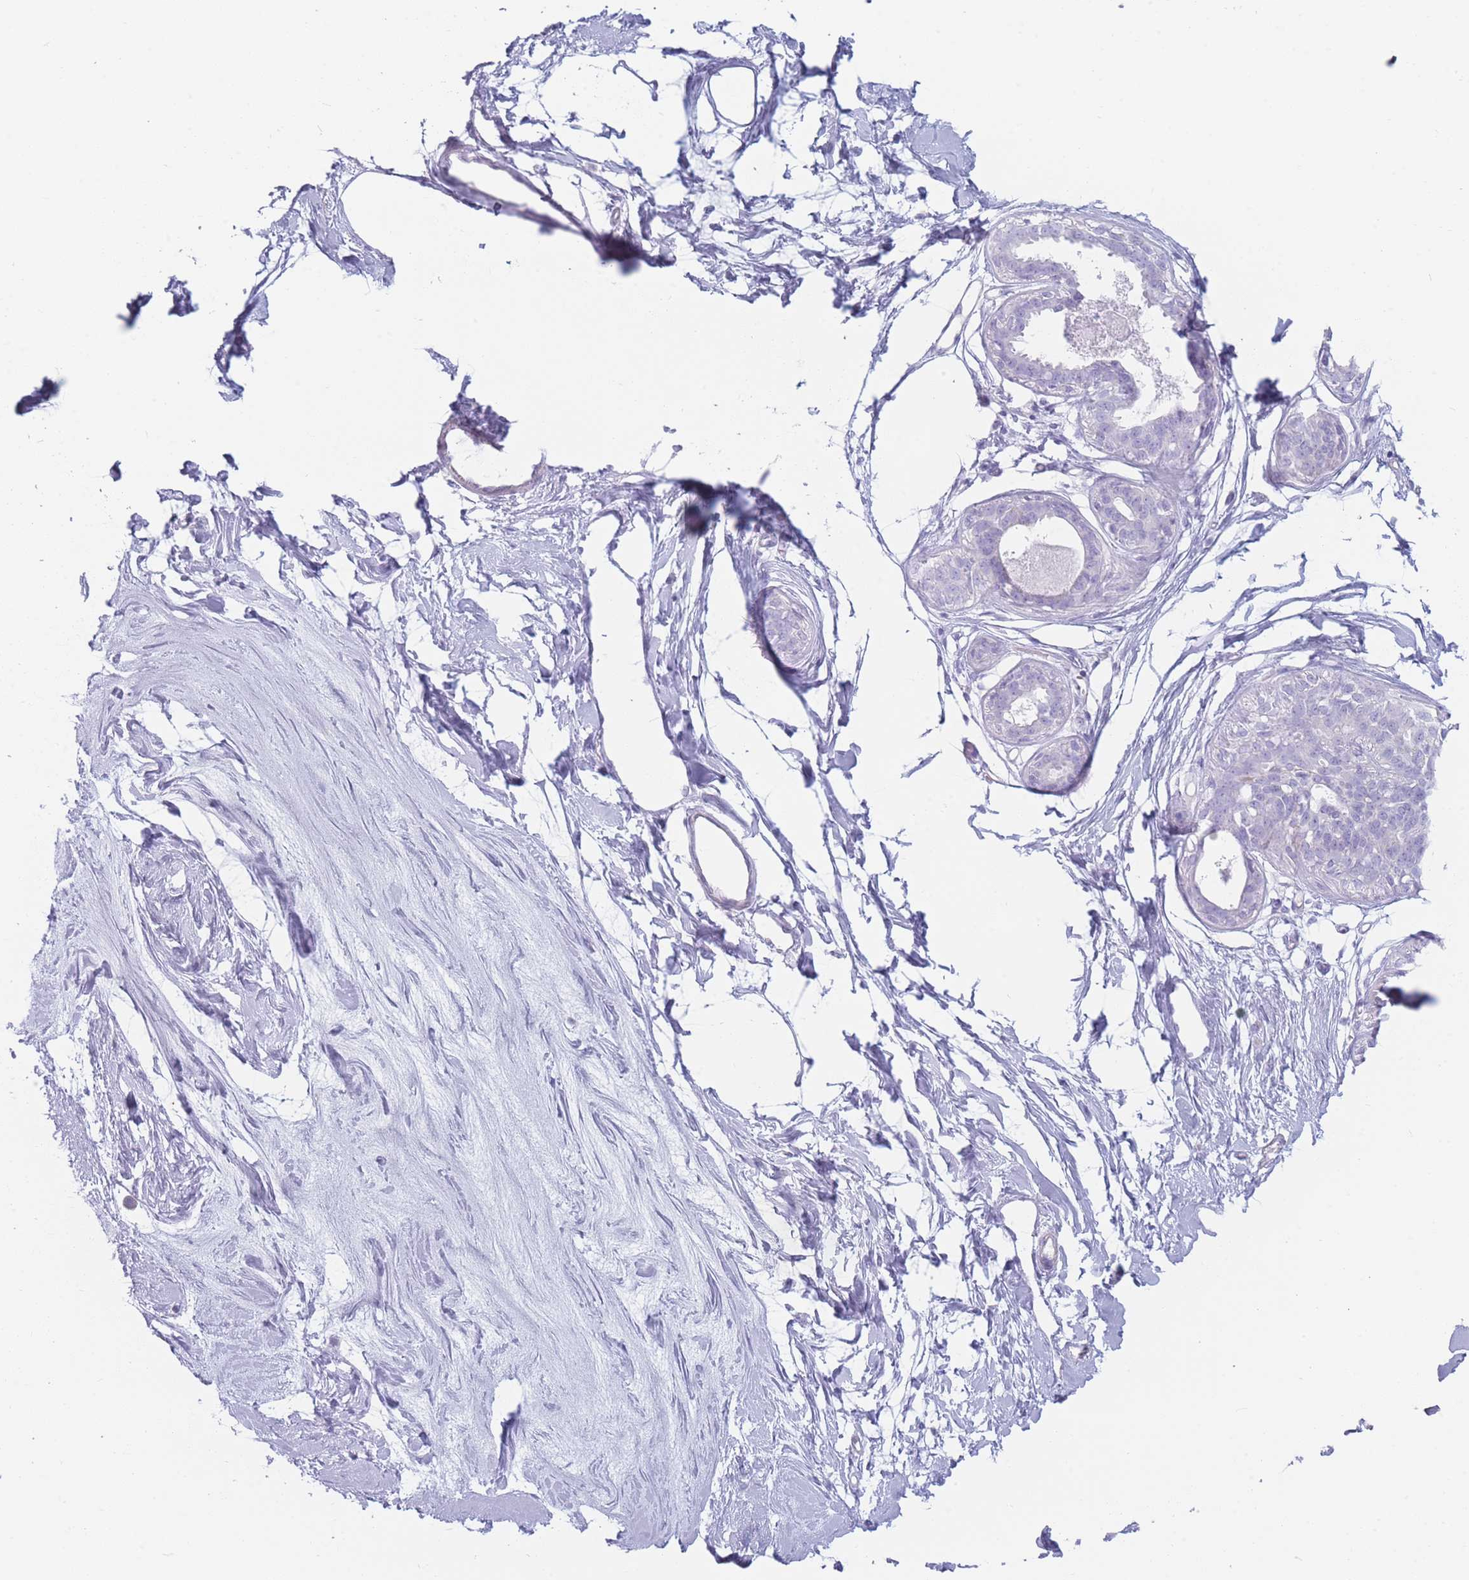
{"staining": {"intensity": "negative", "quantity": "none", "location": "none"}, "tissue": "breast", "cell_type": "Adipocytes", "image_type": "normal", "snomed": [{"axis": "morphology", "description": "Normal tissue, NOS"}, {"axis": "topography", "description": "Breast"}], "caption": "High power microscopy image of an immunohistochemistry image of normal breast, revealing no significant positivity in adipocytes. The staining is performed using DAB brown chromogen with nuclei counter-stained in using hematoxylin.", "gene": "GPR12", "patient": {"sex": "female", "age": 45}}